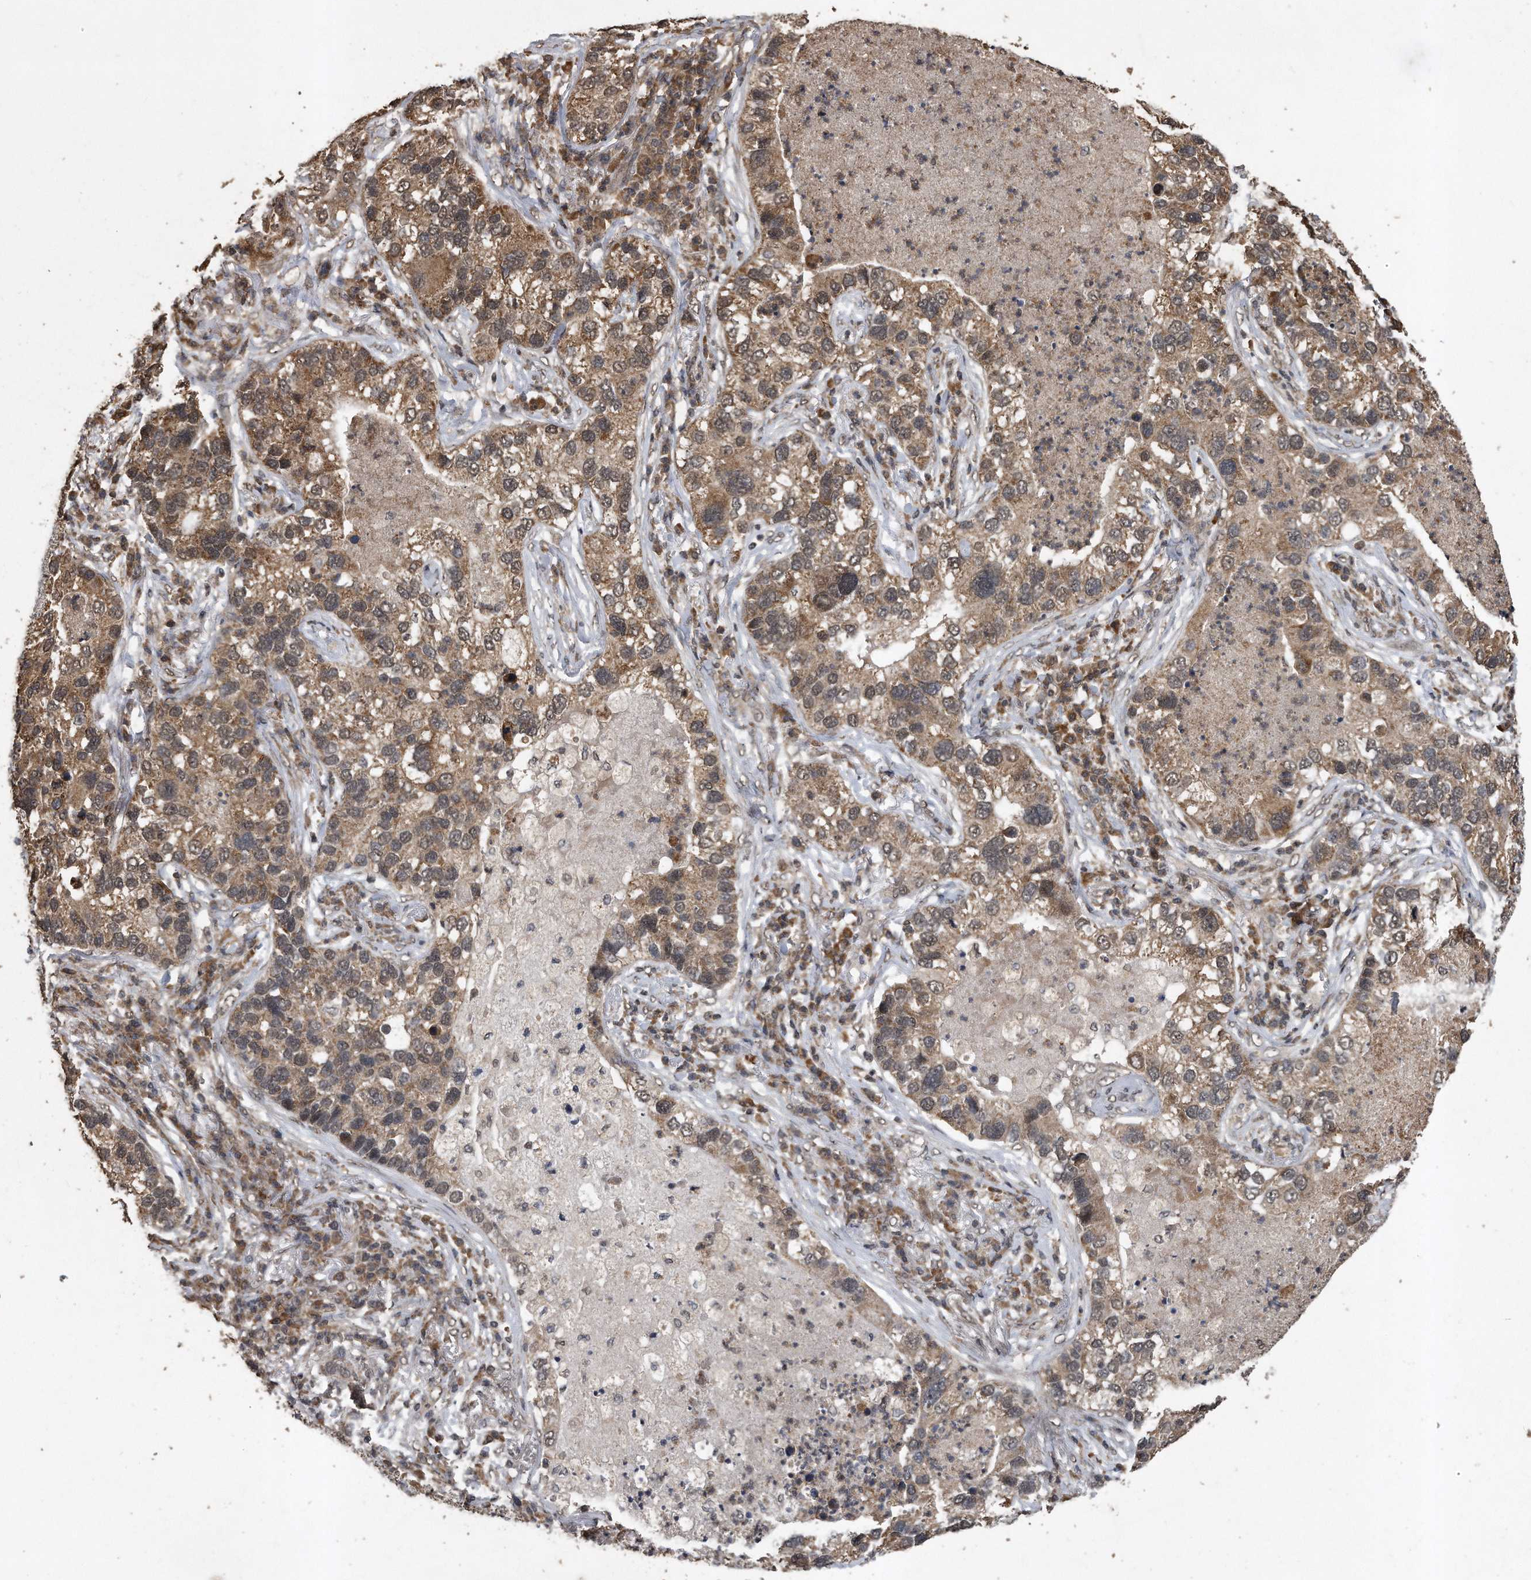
{"staining": {"intensity": "weak", "quantity": ">75%", "location": "cytoplasmic/membranous"}, "tissue": "lung cancer", "cell_type": "Tumor cells", "image_type": "cancer", "snomed": [{"axis": "morphology", "description": "Normal tissue, NOS"}, {"axis": "morphology", "description": "Adenocarcinoma, NOS"}, {"axis": "topography", "description": "Bronchus"}, {"axis": "topography", "description": "Lung"}], "caption": "Weak cytoplasmic/membranous staining is identified in about >75% of tumor cells in lung cancer (adenocarcinoma).", "gene": "CRYZL1", "patient": {"sex": "male", "age": 54}}